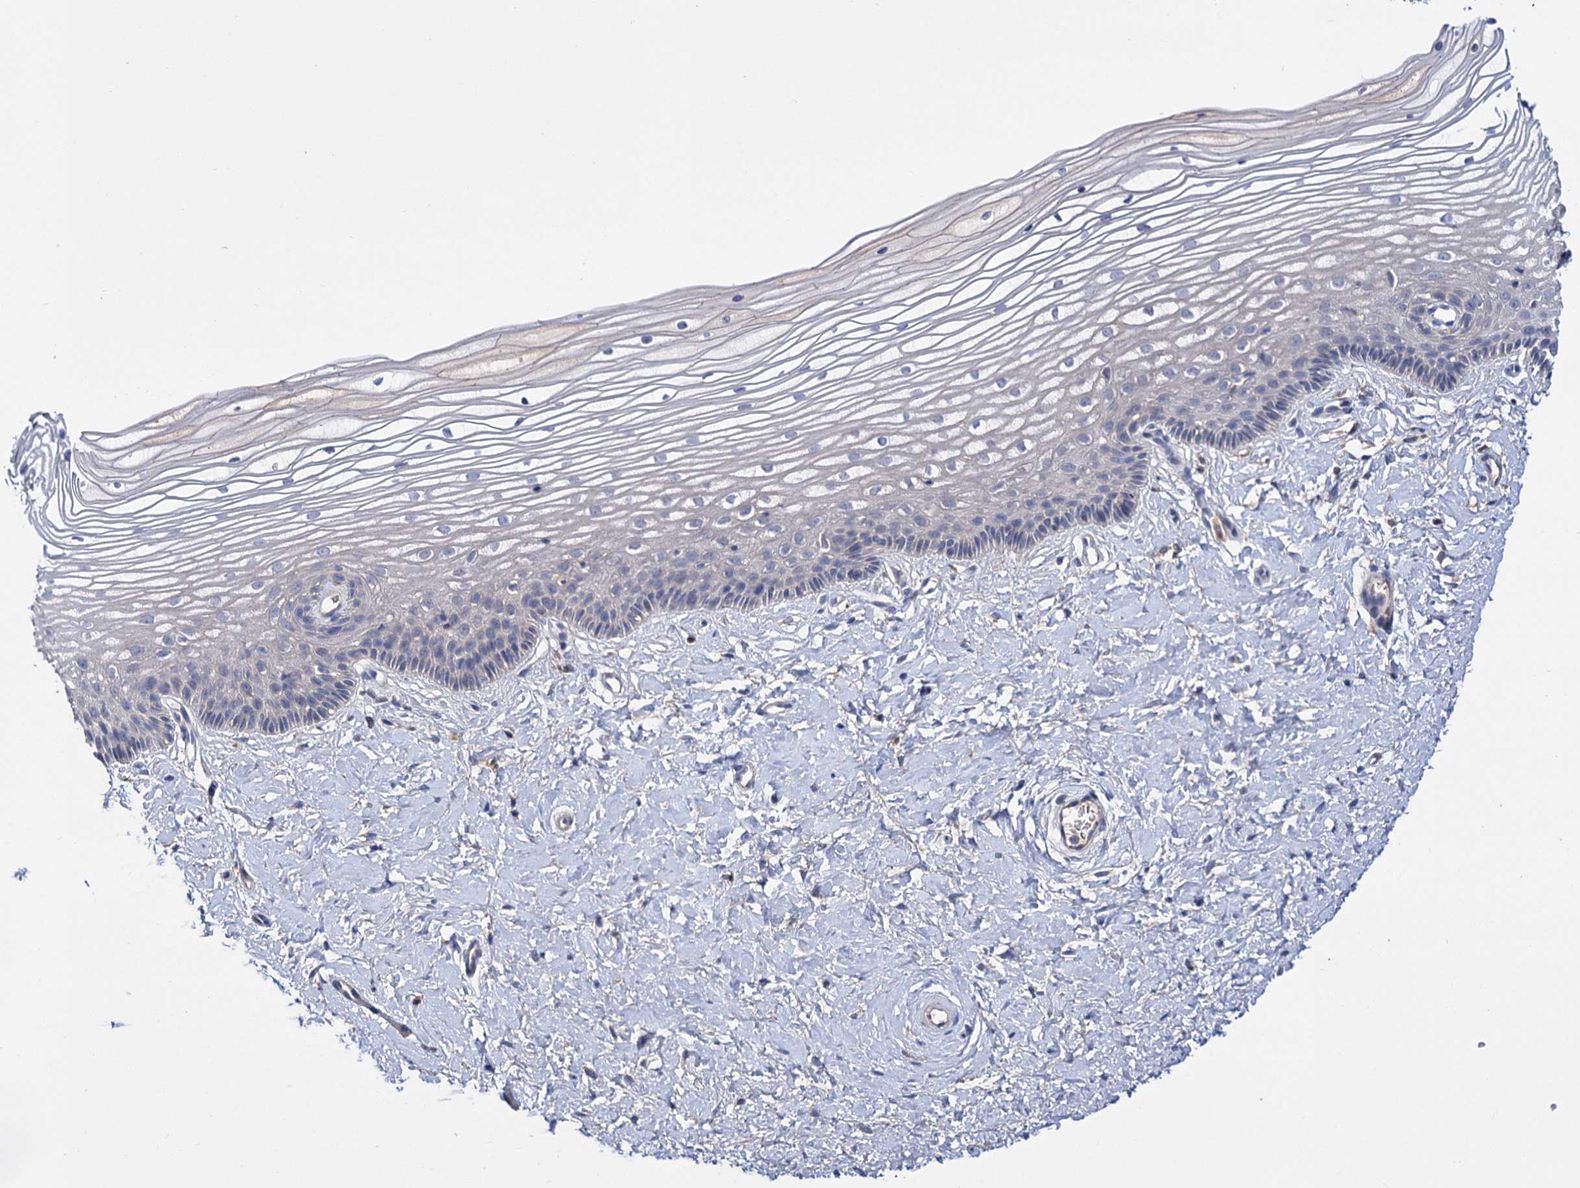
{"staining": {"intensity": "weak", "quantity": "<25%", "location": "cytoplasmic/membranous"}, "tissue": "vagina", "cell_type": "Squamous epithelial cells", "image_type": "normal", "snomed": [{"axis": "morphology", "description": "Normal tissue, NOS"}, {"axis": "topography", "description": "Vagina"}, {"axis": "topography", "description": "Cervix"}], "caption": "DAB immunohistochemical staining of unremarkable vagina displays no significant positivity in squamous epithelial cells.", "gene": "PPP1R32", "patient": {"sex": "female", "age": 40}}